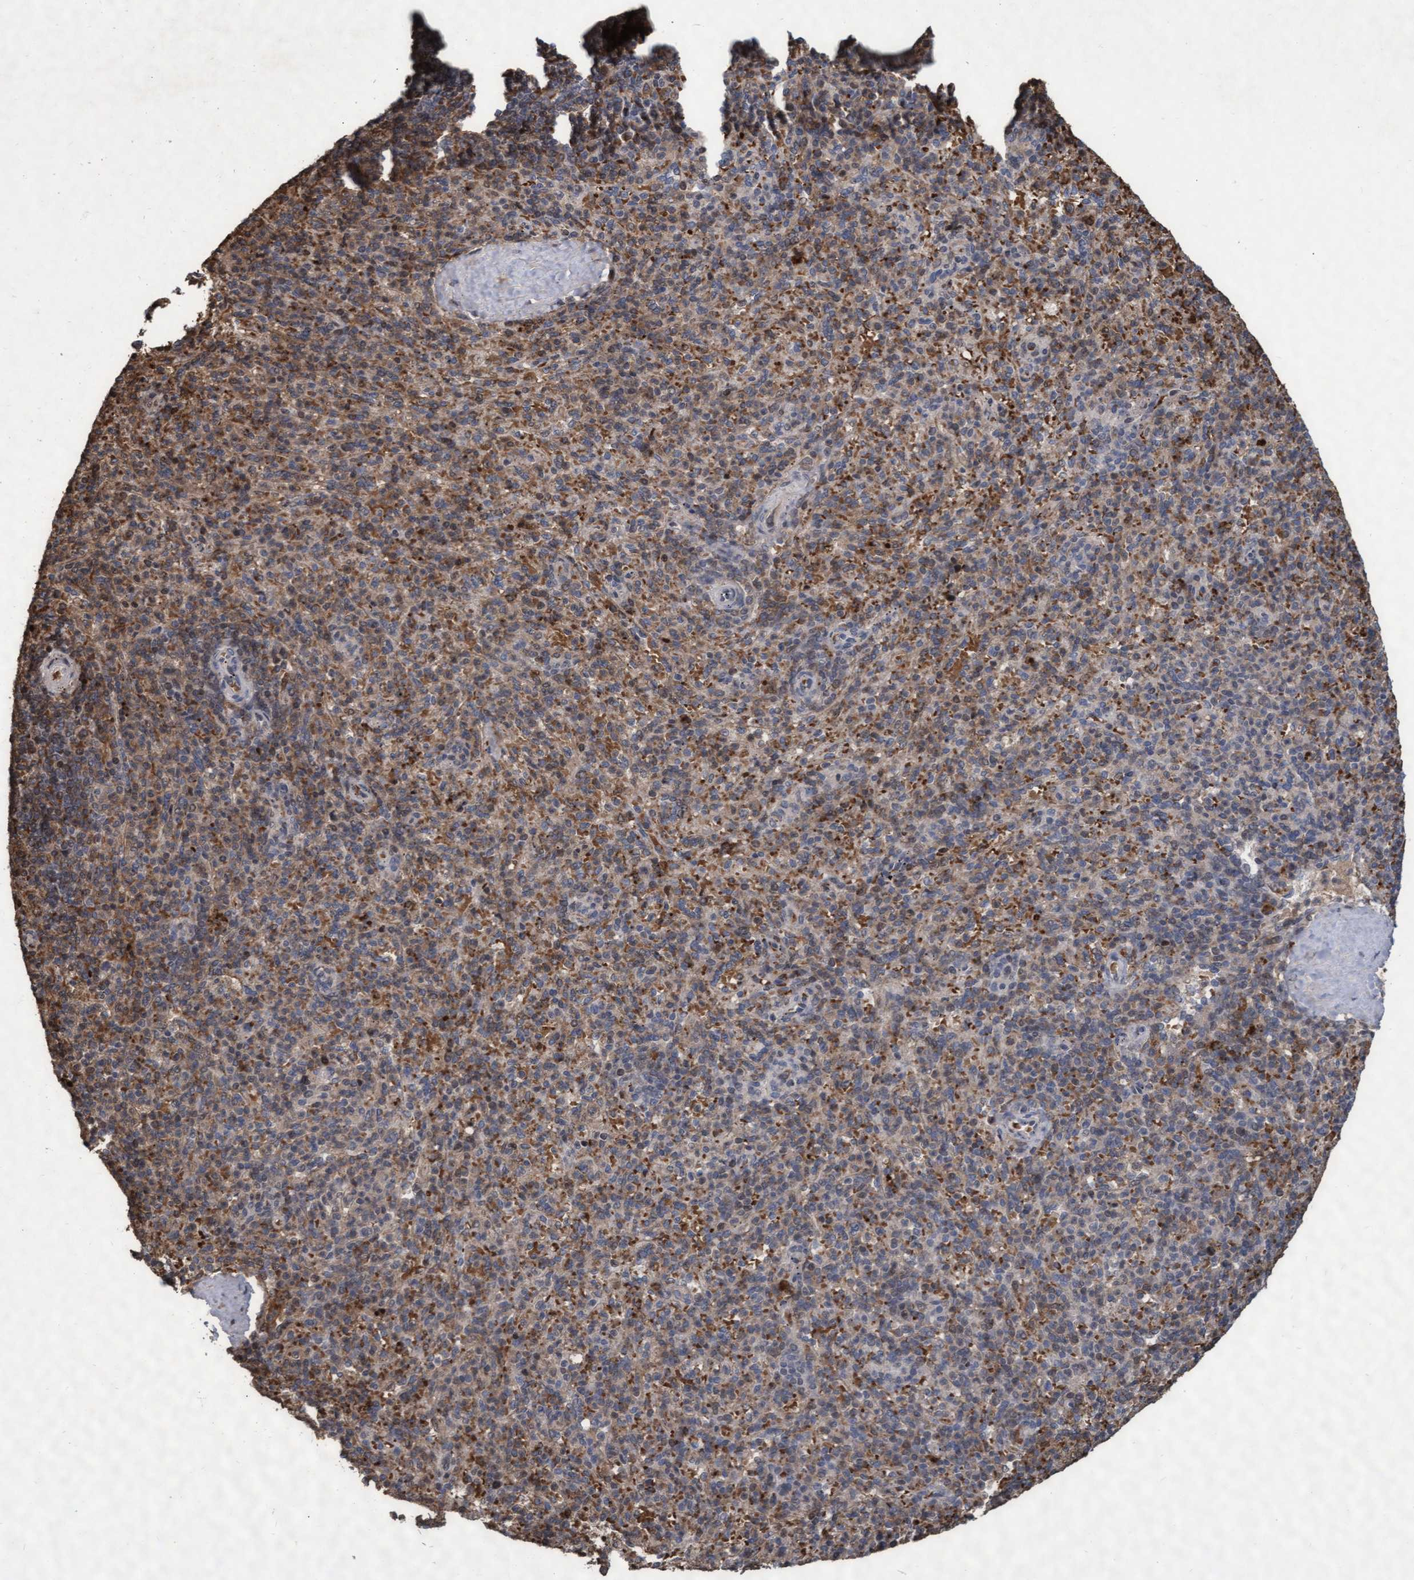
{"staining": {"intensity": "moderate", "quantity": "25%-75%", "location": "cytoplasmic/membranous"}, "tissue": "spleen", "cell_type": "Cells in red pulp", "image_type": "normal", "snomed": [{"axis": "morphology", "description": "Normal tissue, NOS"}, {"axis": "topography", "description": "Spleen"}], "caption": "Brown immunohistochemical staining in unremarkable human spleen reveals moderate cytoplasmic/membranous expression in approximately 25%-75% of cells in red pulp.", "gene": "KCNC2", "patient": {"sex": "male", "age": 36}}